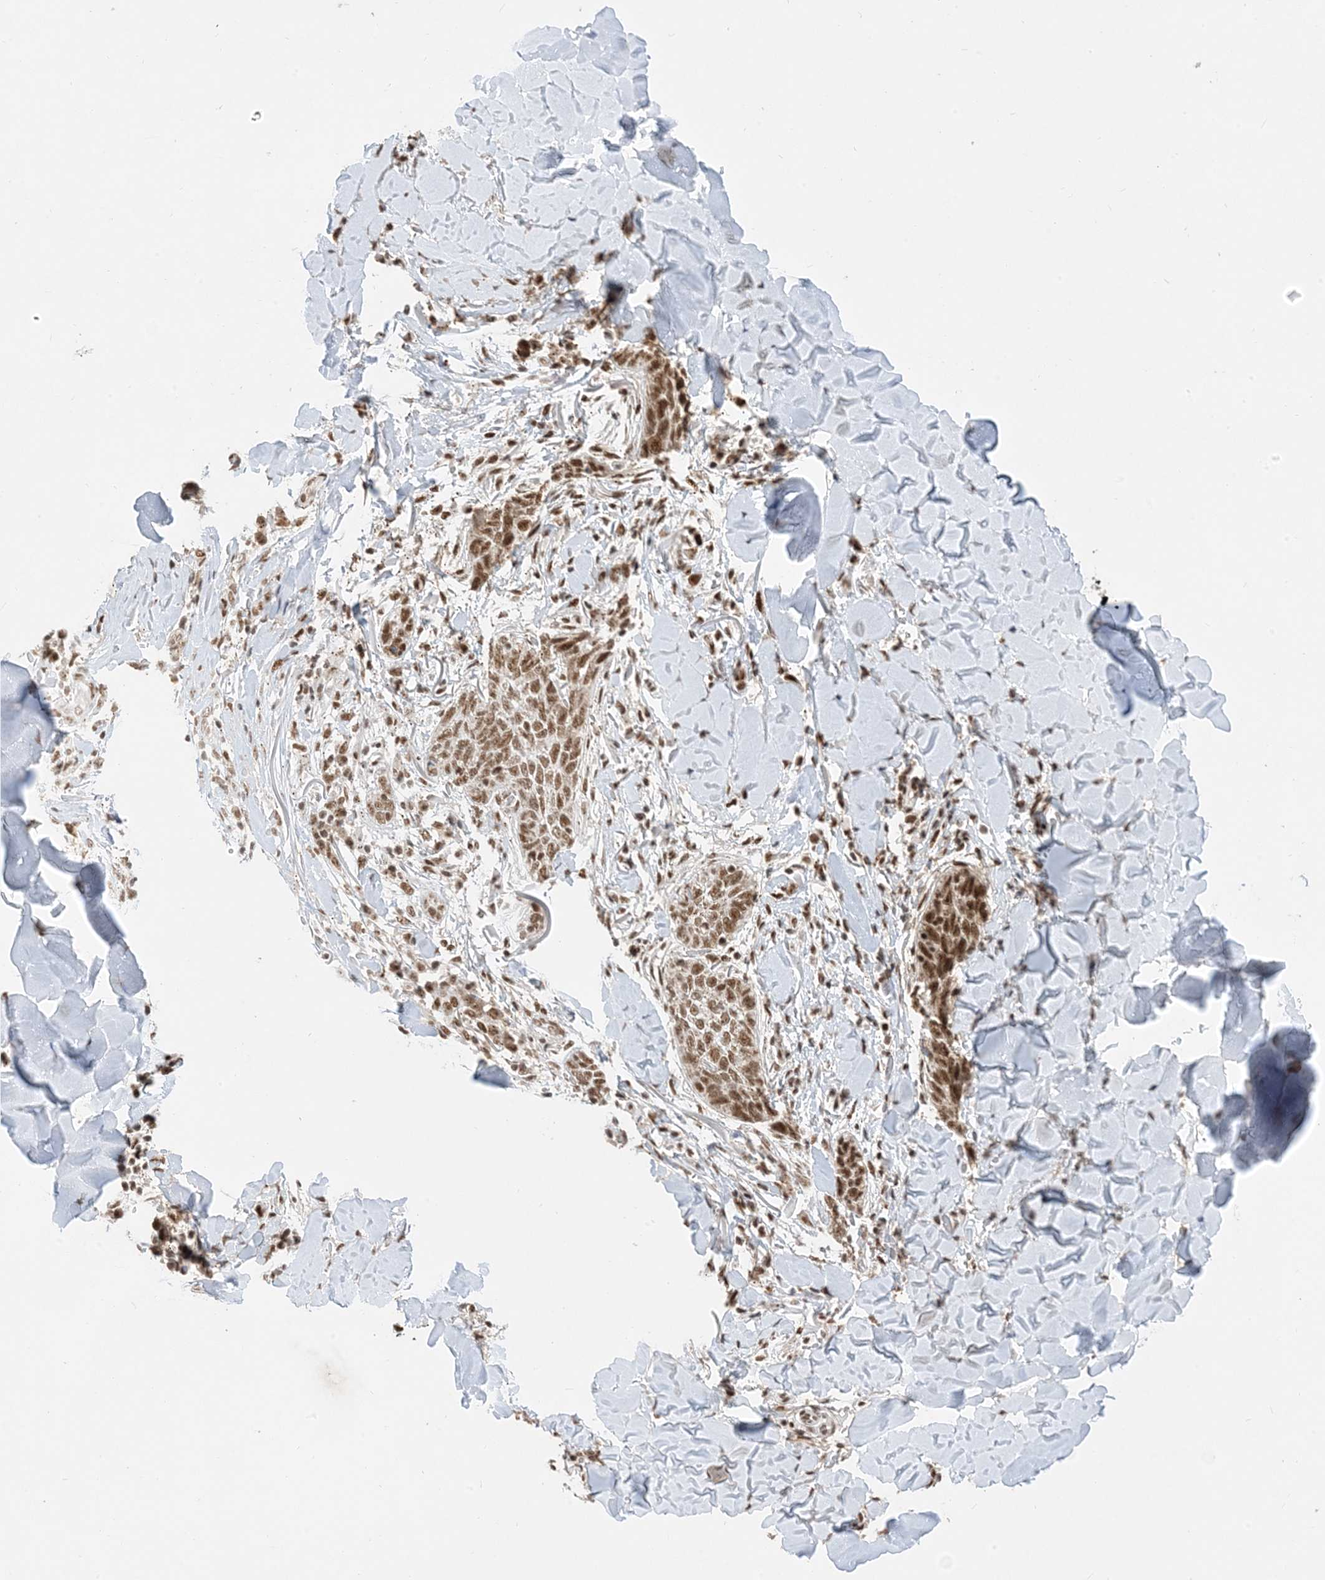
{"staining": {"intensity": "strong", "quantity": ">75%", "location": "nuclear"}, "tissue": "skin cancer", "cell_type": "Tumor cells", "image_type": "cancer", "snomed": [{"axis": "morphology", "description": "Basal cell carcinoma"}, {"axis": "topography", "description": "Skin"}], "caption": "This is an image of IHC staining of skin cancer (basal cell carcinoma), which shows strong staining in the nuclear of tumor cells.", "gene": "SF3A3", "patient": {"sex": "male", "age": 85}}